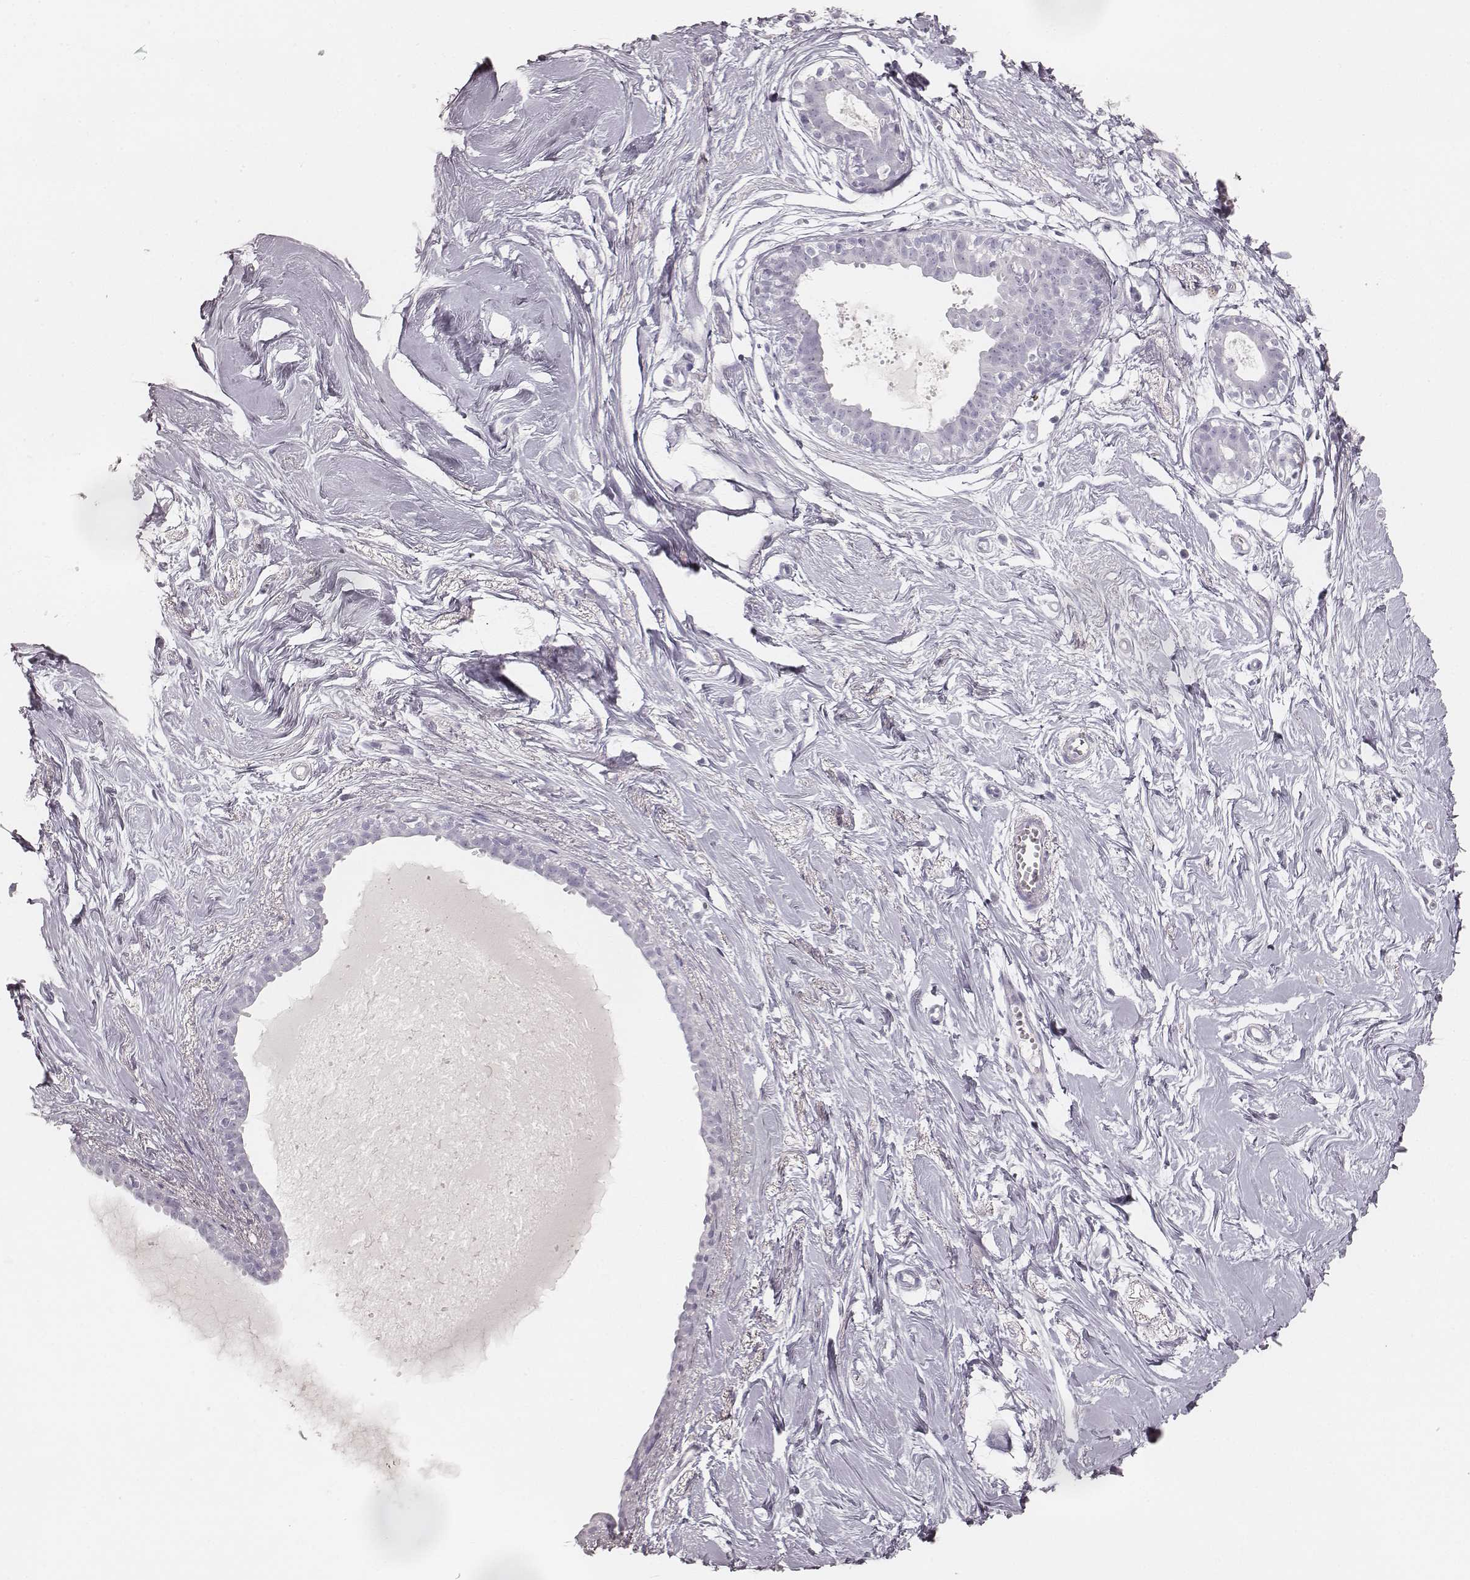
{"staining": {"intensity": "negative", "quantity": "none", "location": "none"}, "tissue": "breast", "cell_type": "Adipocytes", "image_type": "normal", "snomed": [{"axis": "morphology", "description": "Normal tissue, NOS"}, {"axis": "topography", "description": "Breast"}], "caption": "Immunohistochemistry of unremarkable human breast reveals no staining in adipocytes. (Brightfield microscopy of DAB (3,3'-diaminobenzidine) immunohistochemistry at high magnification).", "gene": "KRT34", "patient": {"sex": "female", "age": 49}}